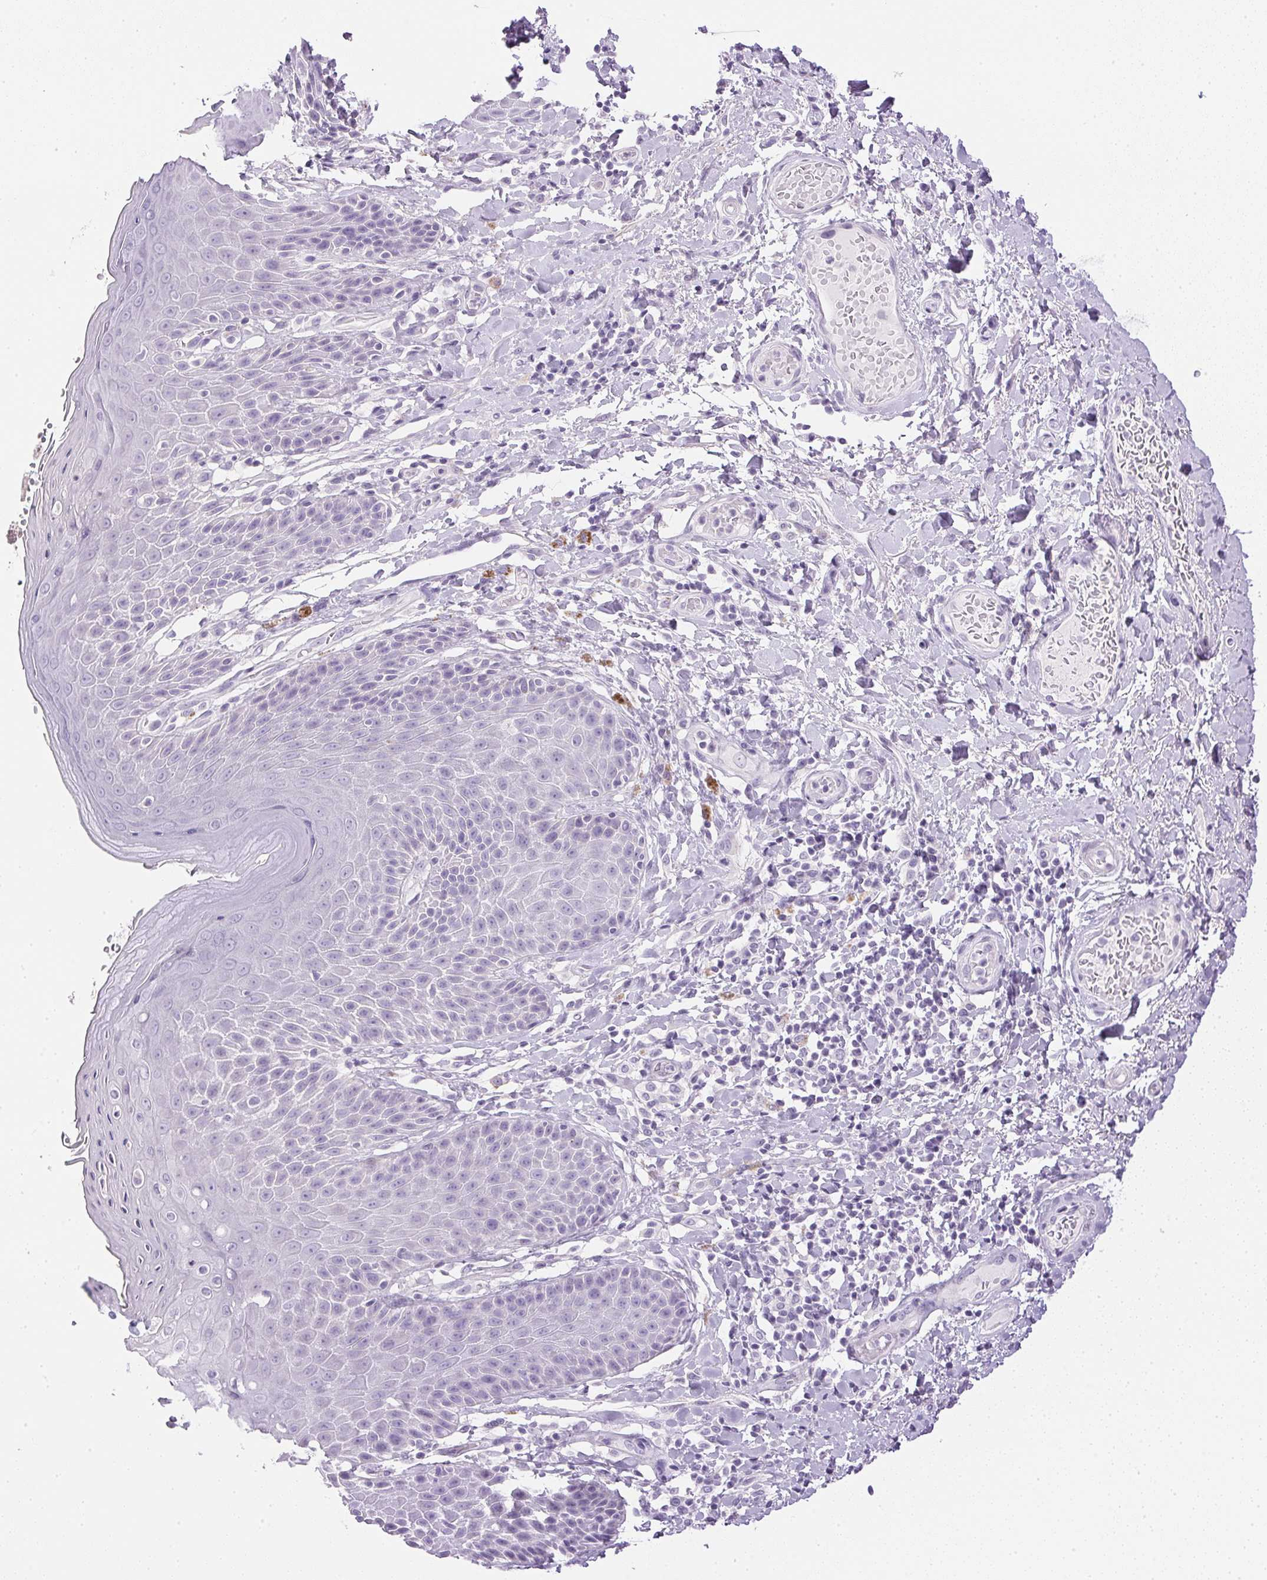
{"staining": {"intensity": "negative", "quantity": "none", "location": "none"}, "tissue": "skin", "cell_type": "Epidermal cells", "image_type": "normal", "snomed": [{"axis": "morphology", "description": "Normal tissue, NOS"}, {"axis": "topography", "description": "Anal"}, {"axis": "topography", "description": "Peripheral nerve tissue"}], "caption": "Epidermal cells show no significant positivity in benign skin.", "gene": "CTRL", "patient": {"sex": "male", "age": 51}}